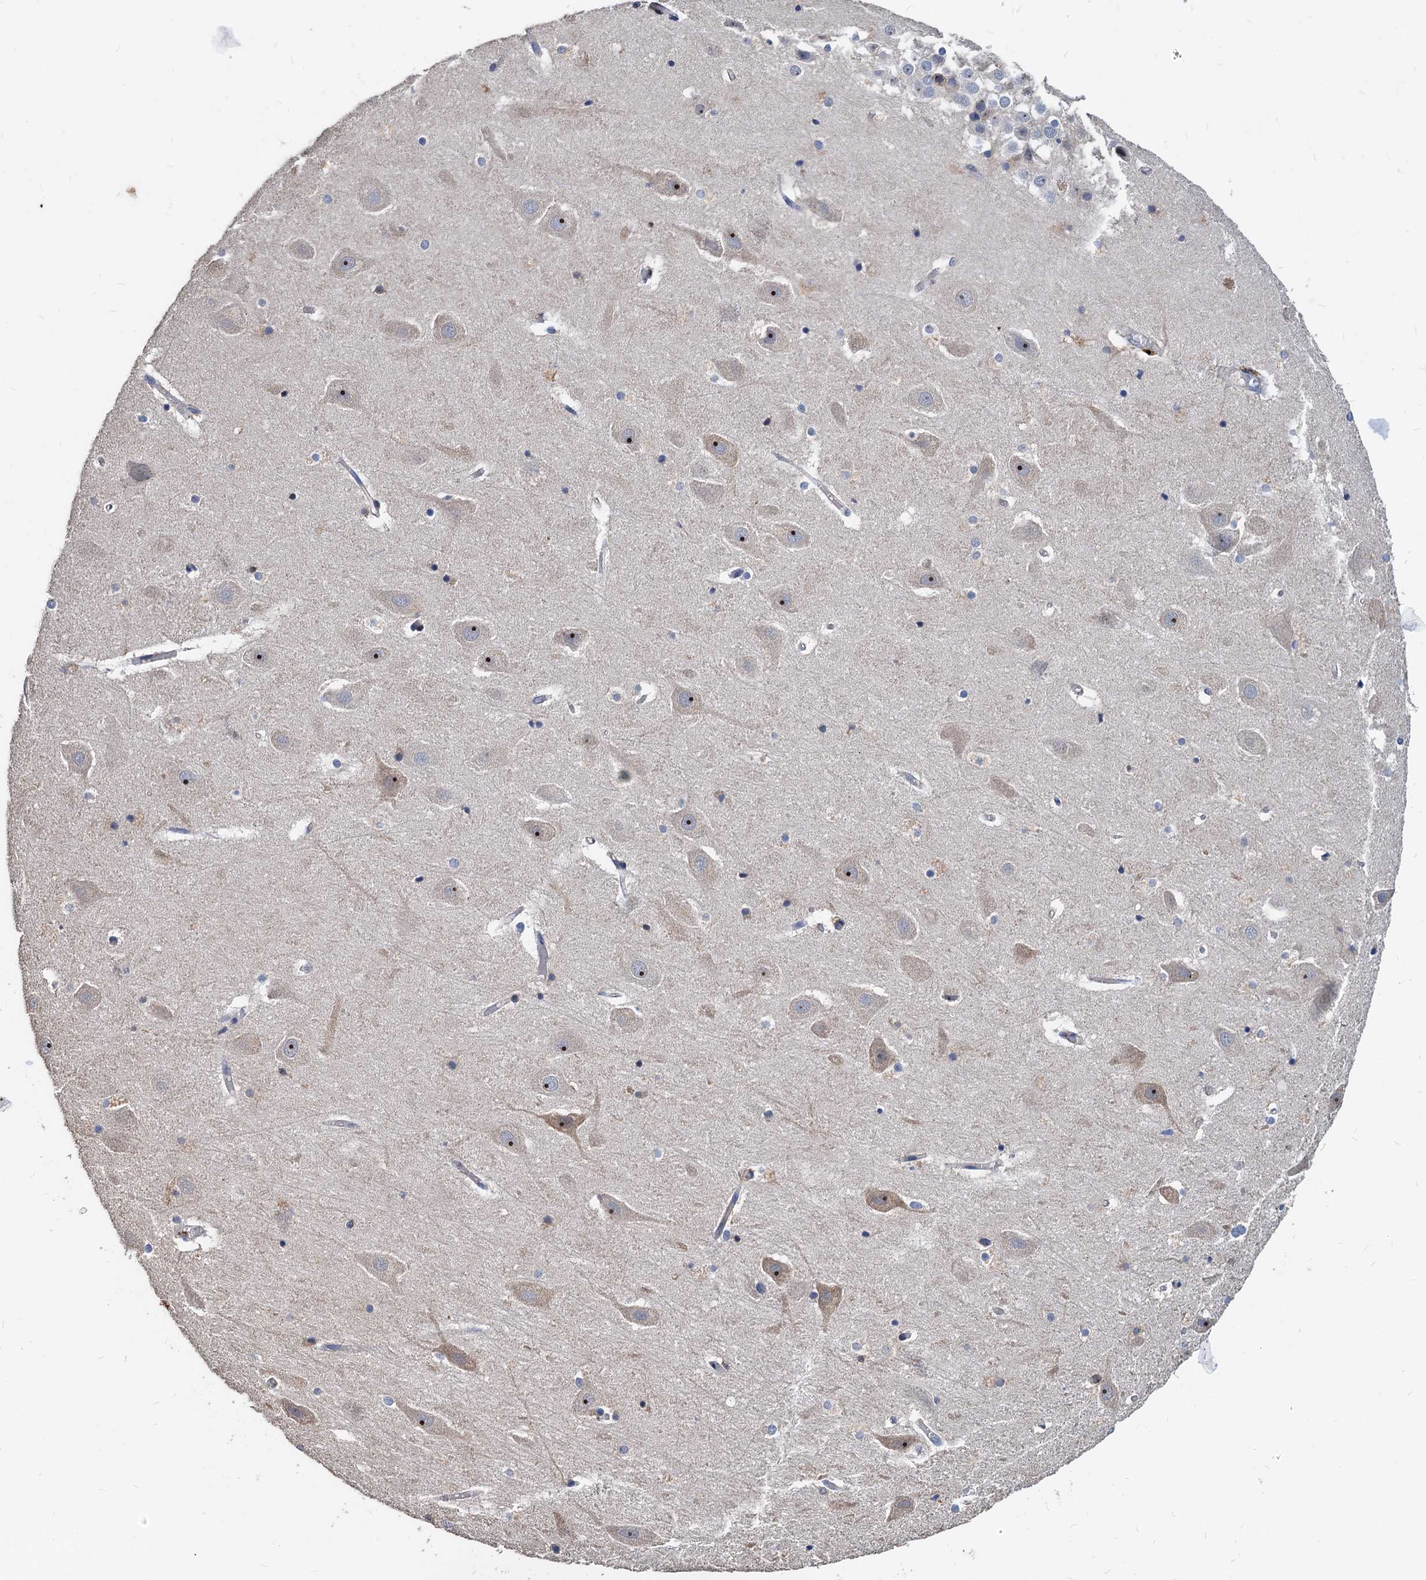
{"staining": {"intensity": "negative", "quantity": "none", "location": "none"}, "tissue": "hippocampus", "cell_type": "Glial cells", "image_type": "normal", "snomed": [{"axis": "morphology", "description": "Normal tissue, NOS"}, {"axis": "topography", "description": "Hippocampus"}], "caption": "Human hippocampus stained for a protein using immunohistochemistry reveals no positivity in glial cells.", "gene": "LCP2", "patient": {"sex": "female", "age": 52}}